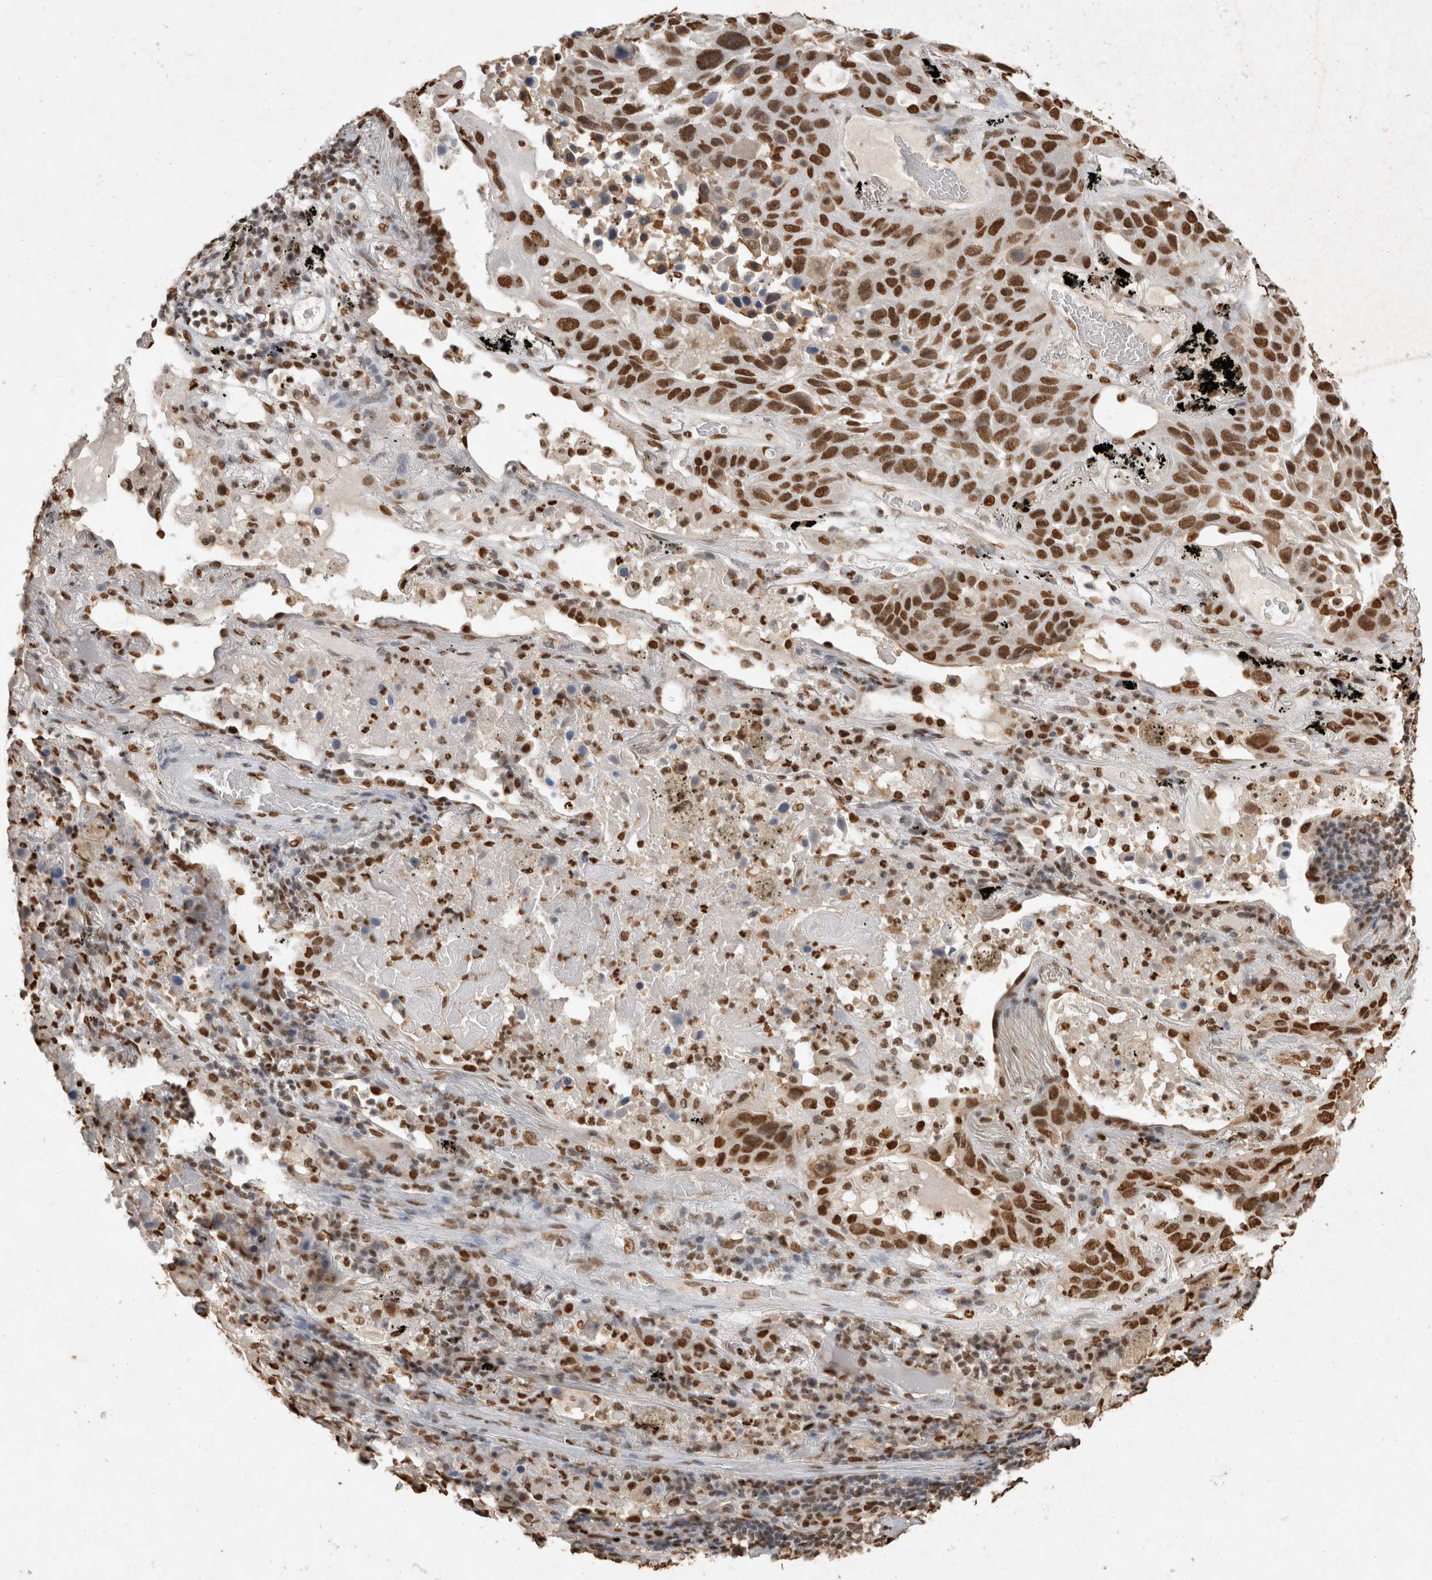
{"staining": {"intensity": "strong", "quantity": ">75%", "location": "nuclear"}, "tissue": "lung cancer", "cell_type": "Tumor cells", "image_type": "cancer", "snomed": [{"axis": "morphology", "description": "Squamous cell carcinoma, NOS"}, {"axis": "topography", "description": "Lung"}], "caption": "High-magnification brightfield microscopy of lung cancer (squamous cell carcinoma) stained with DAB (brown) and counterstained with hematoxylin (blue). tumor cells exhibit strong nuclear expression is identified in approximately>75% of cells. (DAB = brown stain, brightfield microscopy at high magnification).", "gene": "HDGF", "patient": {"sex": "male", "age": 57}}